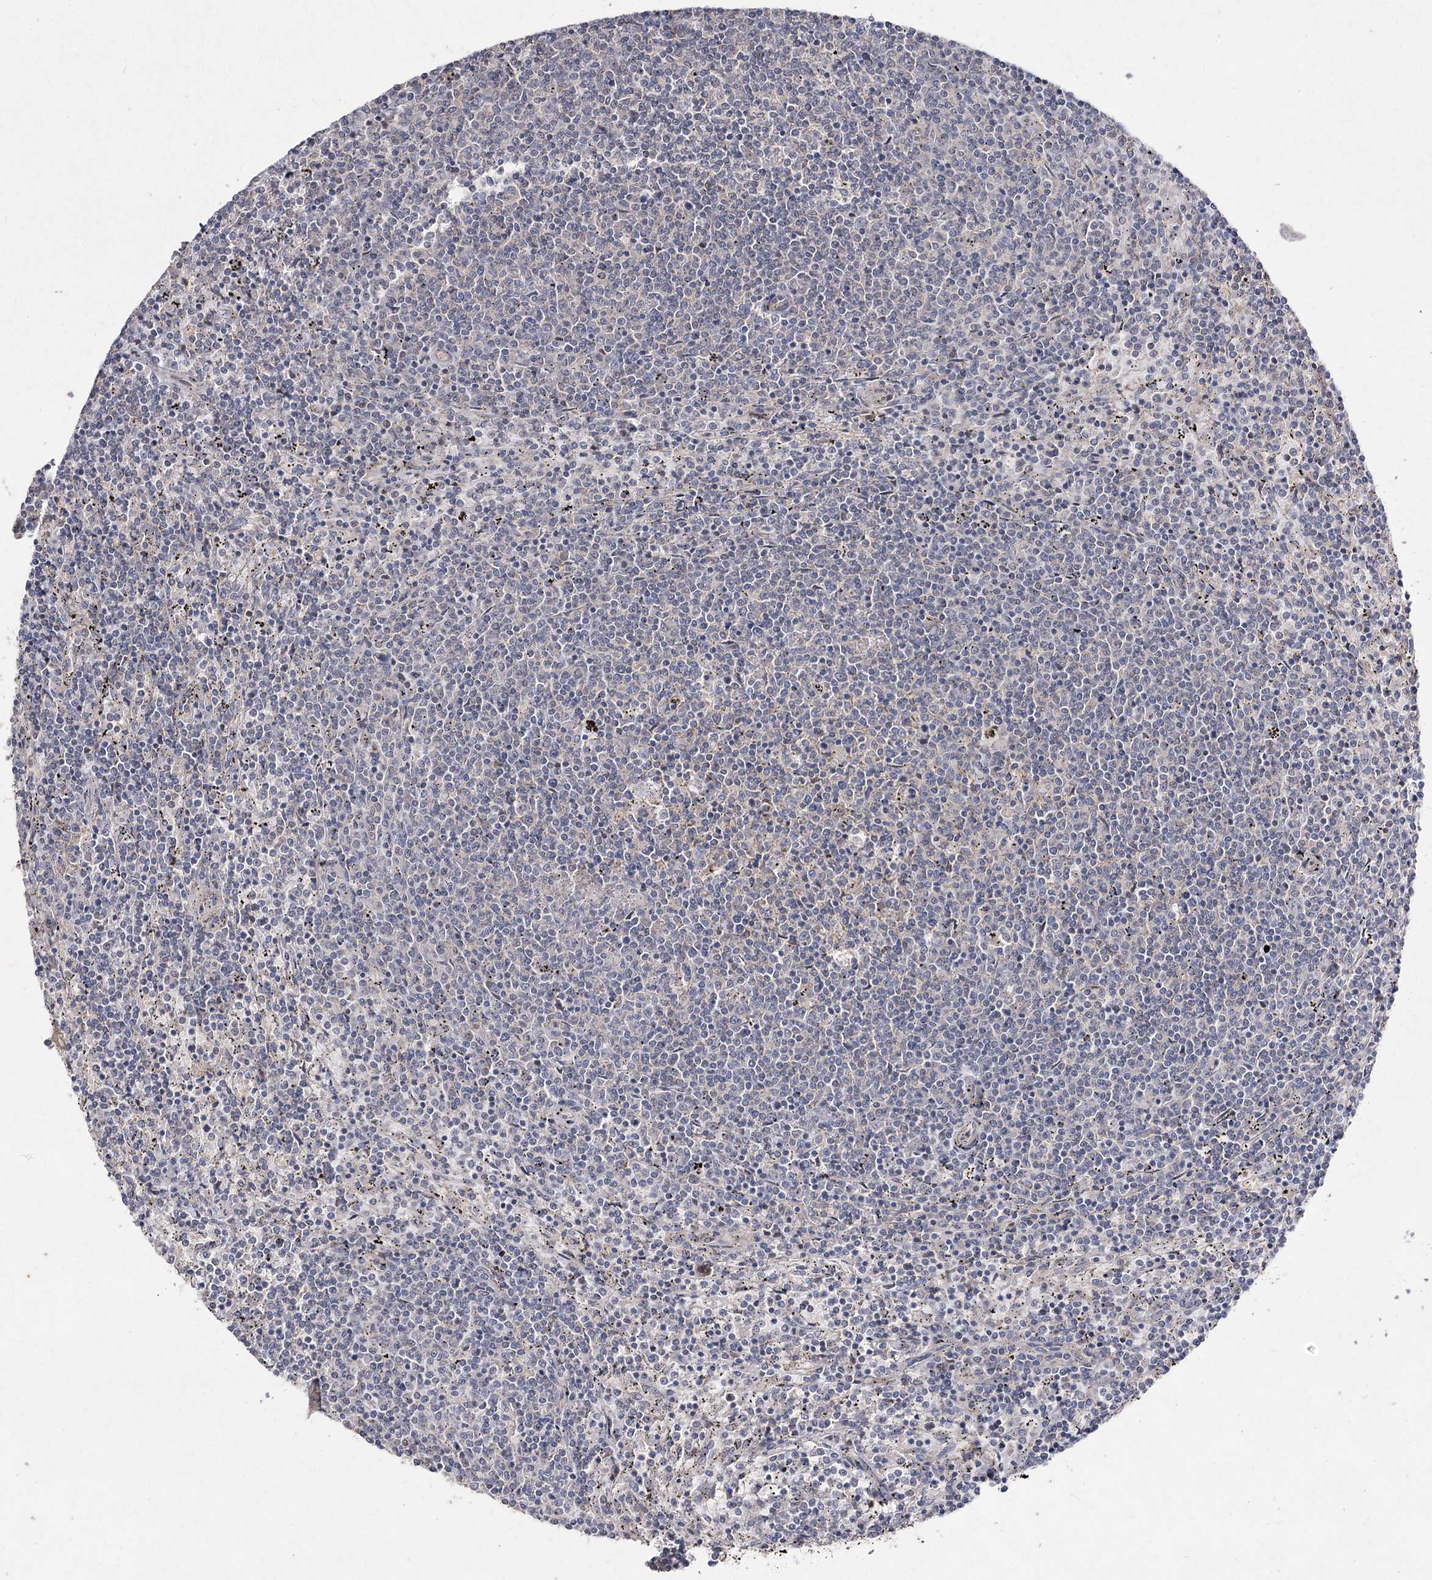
{"staining": {"intensity": "negative", "quantity": "none", "location": "none"}, "tissue": "lymphoma", "cell_type": "Tumor cells", "image_type": "cancer", "snomed": [{"axis": "morphology", "description": "Malignant lymphoma, non-Hodgkin's type, Low grade"}, {"axis": "topography", "description": "Spleen"}], "caption": "There is no significant staining in tumor cells of malignant lymphoma, non-Hodgkin's type (low-grade). (DAB immunohistochemistry with hematoxylin counter stain).", "gene": "FANCL", "patient": {"sex": "female", "age": 50}}